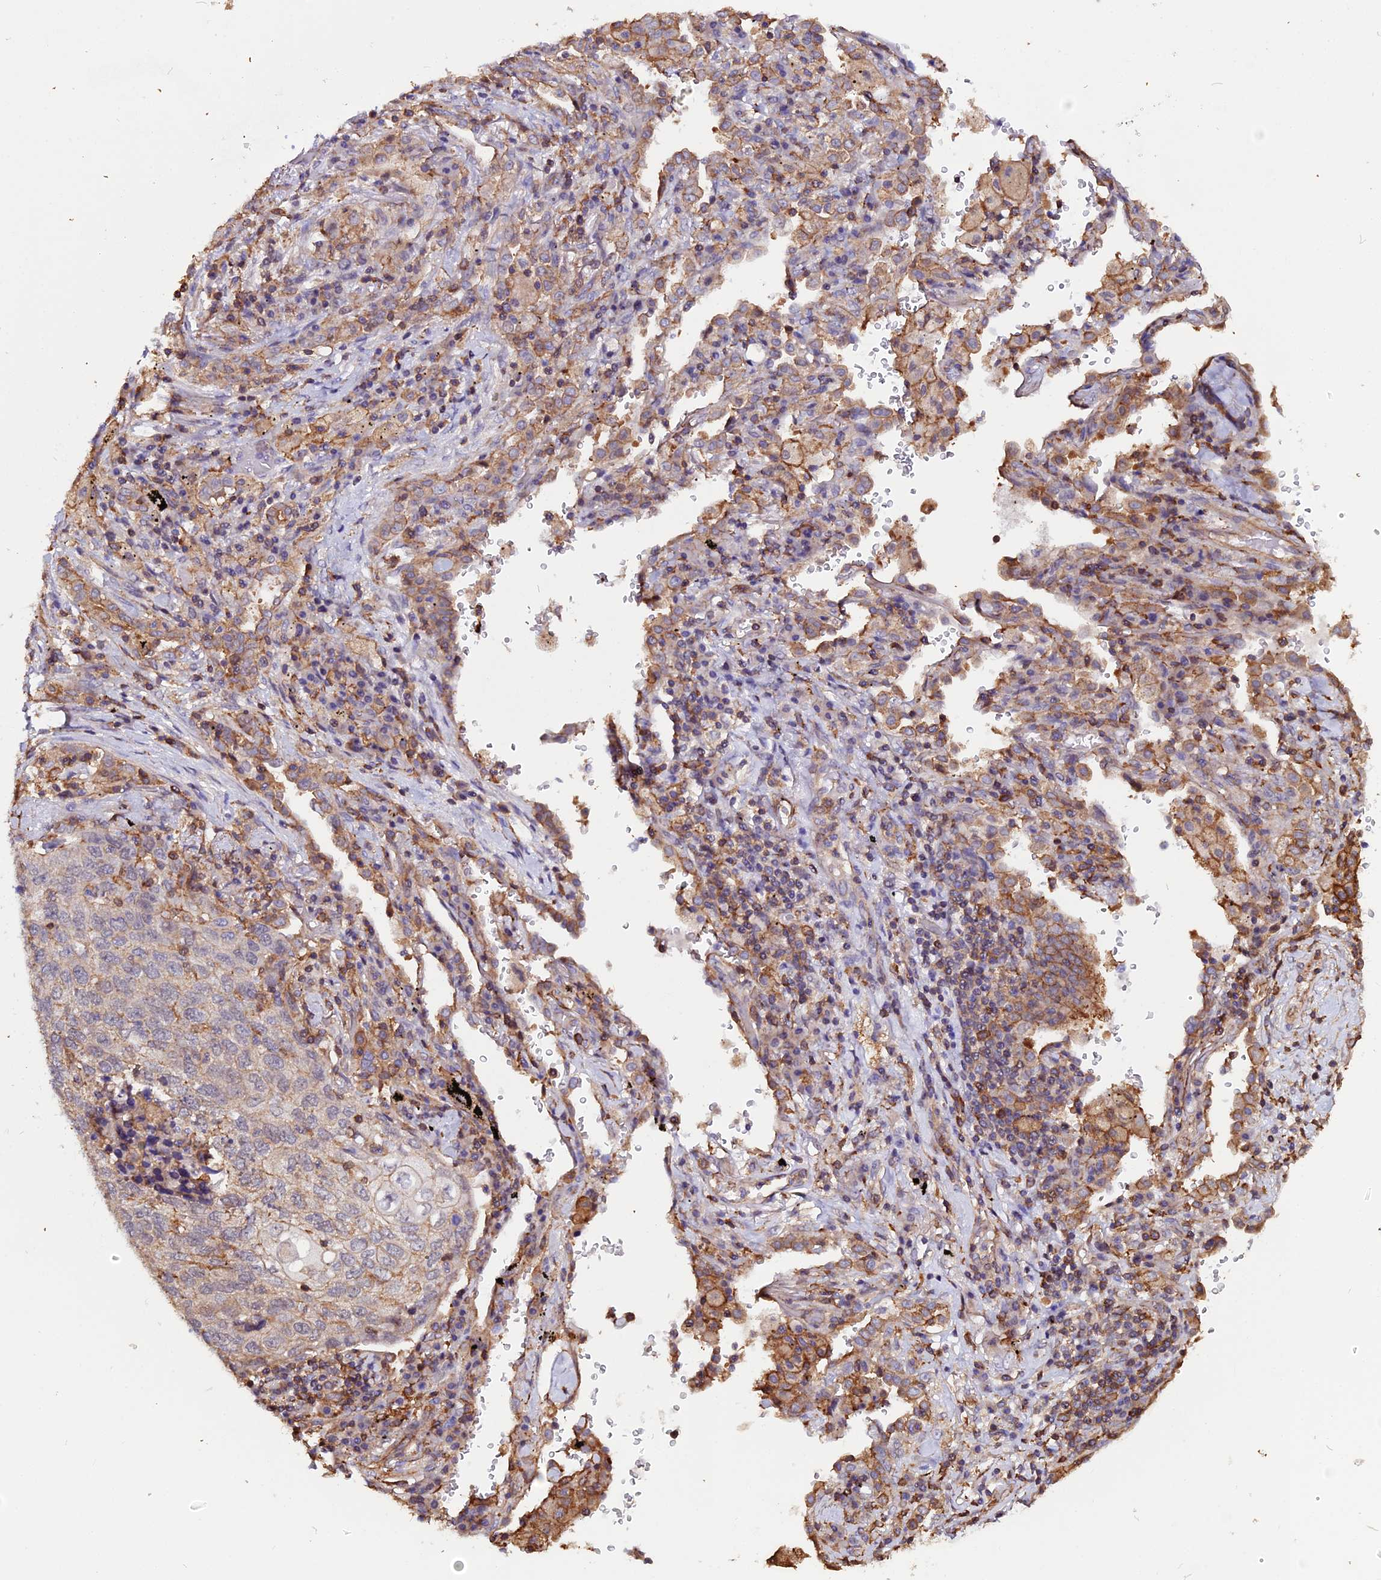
{"staining": {"intensity": "moderate", "quantity": "<25%", "location": "cytoplasmic/membranous"}, "tissue": "lung cancer", "cell_type": "Tumor cells", "image_type": "cancer", "snomed": [{"axis": "morphology", "description": "Squamous cell carcinoma, NOS"}, {"axis": "topography", "description": "Lung"}], "caption": "Immunohistochemical staining of human squamous cell carcinoma (lung) reveals low levels of moderate cytoplasmic/membranous protein expression in about <25% of tumor cells.", "gene": "USP17L15", "patient": {"sex": "female", "age": 63}}